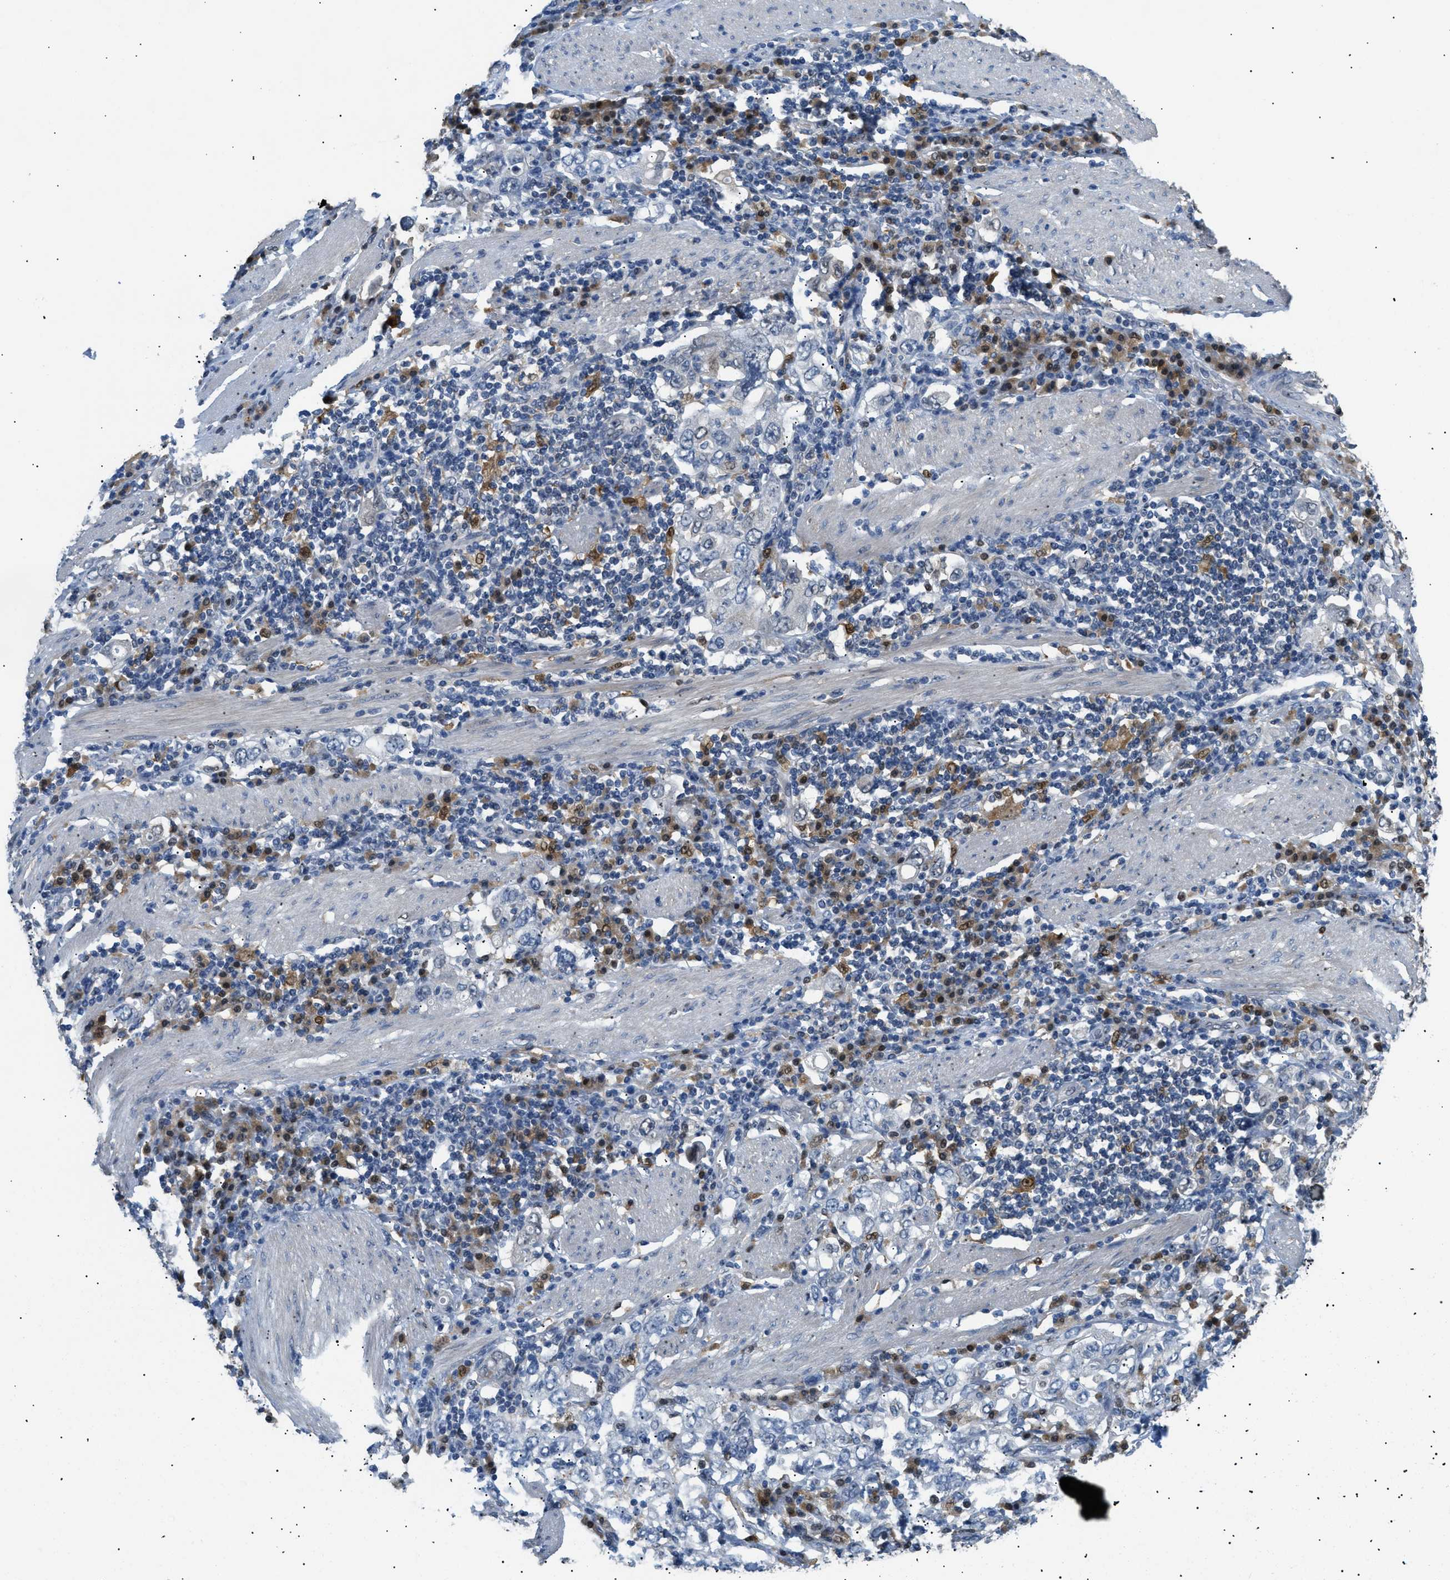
{"staining": {"intensity": "negative", "quantity": "none", "location": "none"}, "tissue": "stomach cancer", "cell_type": "Tumor cells", "image_type": "cancer", "snomed": [{"axis": "morphology", "description": "Adenocarcinoma, NOS"}, {"axis": "topography", "description": "Stomach, upper"}], "caption": "DAB (3,3'-diaminobenzidine) immunohistochemical staining of human stomach cancer exhibits no significant expression in tumor cells.", "gene": "AKR1A1", "patient": {"sex": "male", "age": 62}}